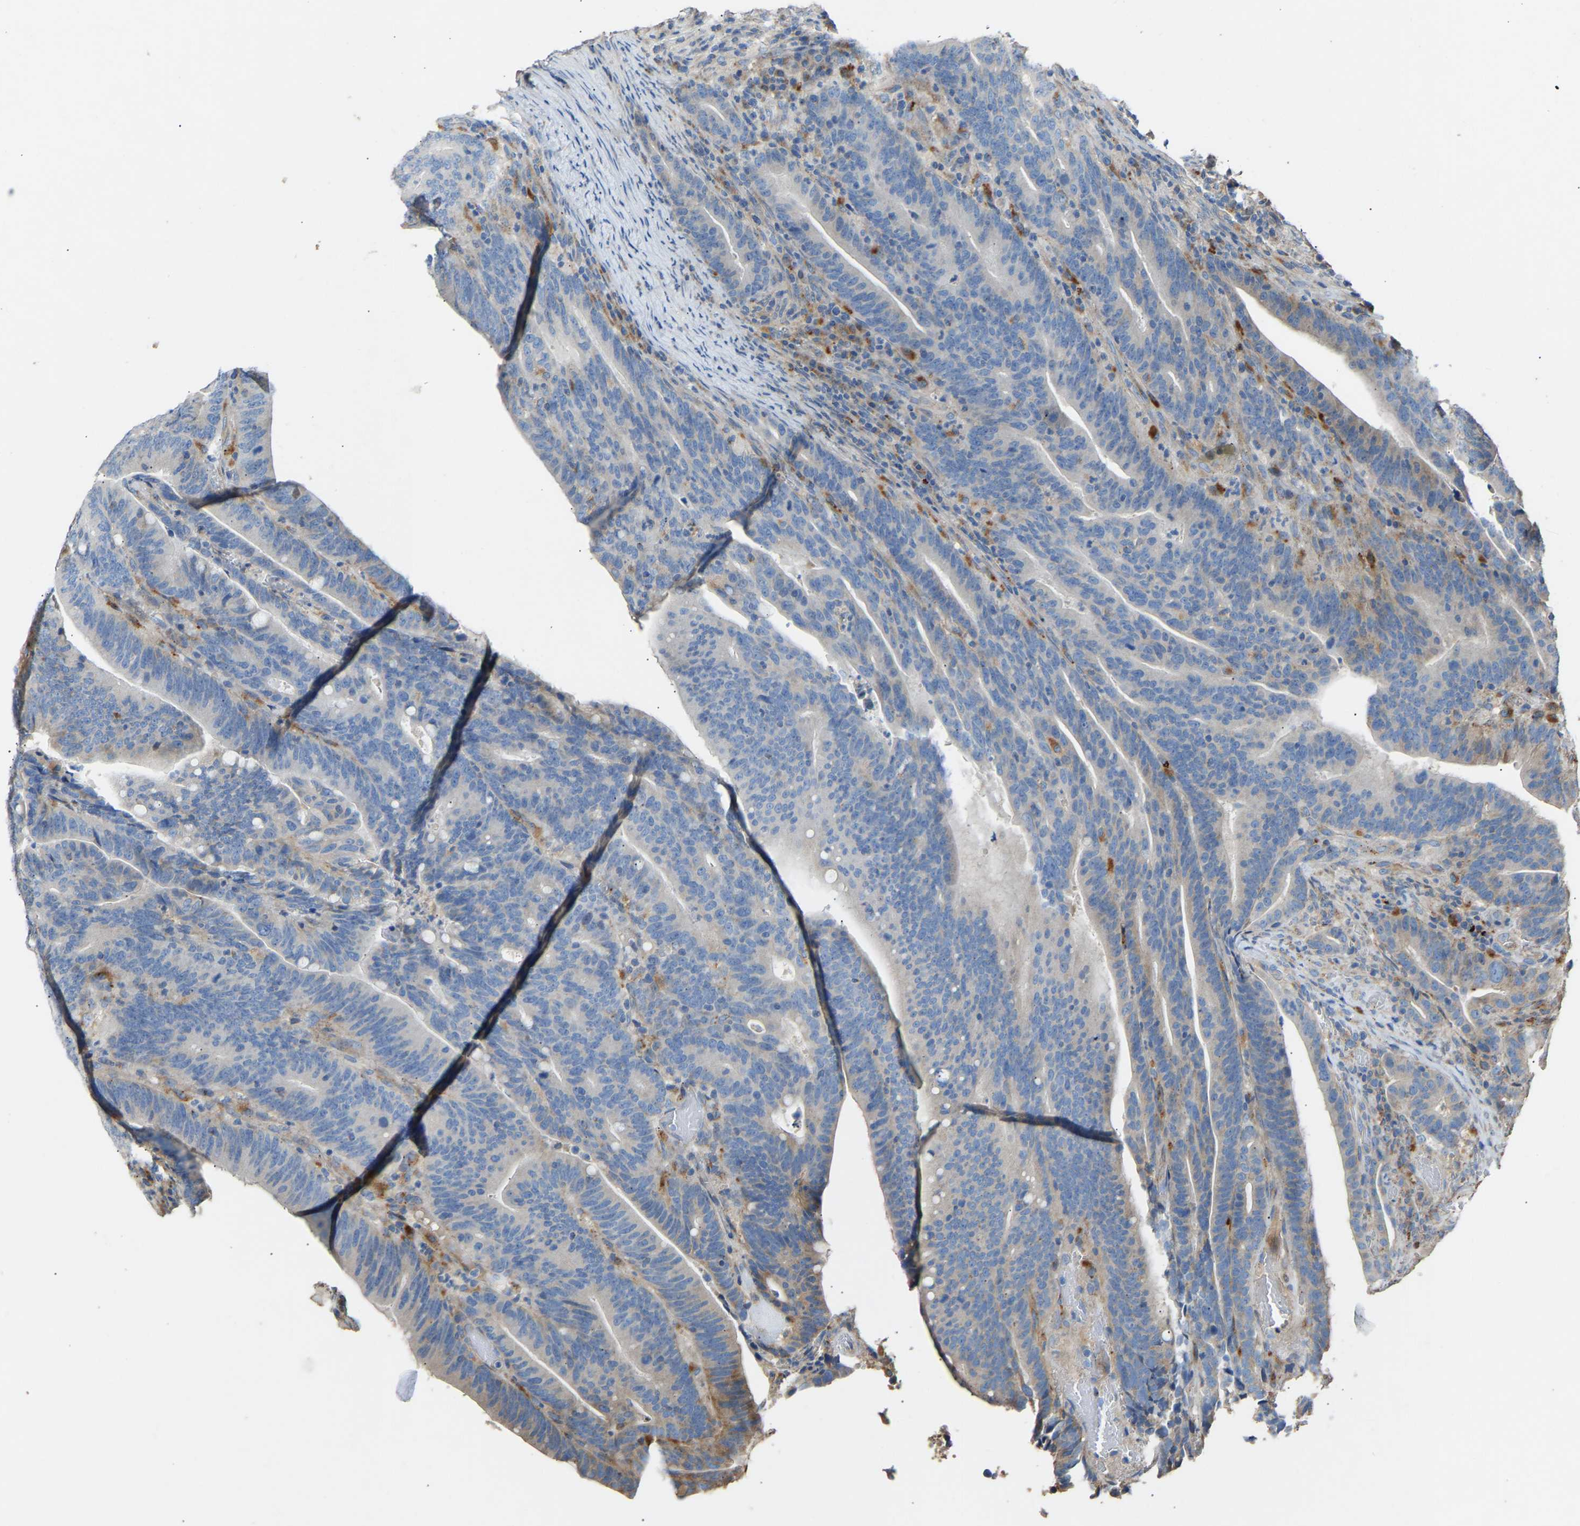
{"staining": {"intensity": "negative", "quantity": "none", "location": "none"}, "tissue": "colorectal cancer", "cell_type": "Tumor cells", "image_type": "cancer", "snomed": [{"axis": "morphology", "description": "Adenocarcinoma, NOS"}, {"axis": "topography", "description": "Colon"}], "caption": "Immunohistochemistry (IHC) of human colorectal cancer (adenocarcinoma) reveals no staining in tumor cells.", "gene": "RGP1", "patient": {"sex": "female", "age": 66}}